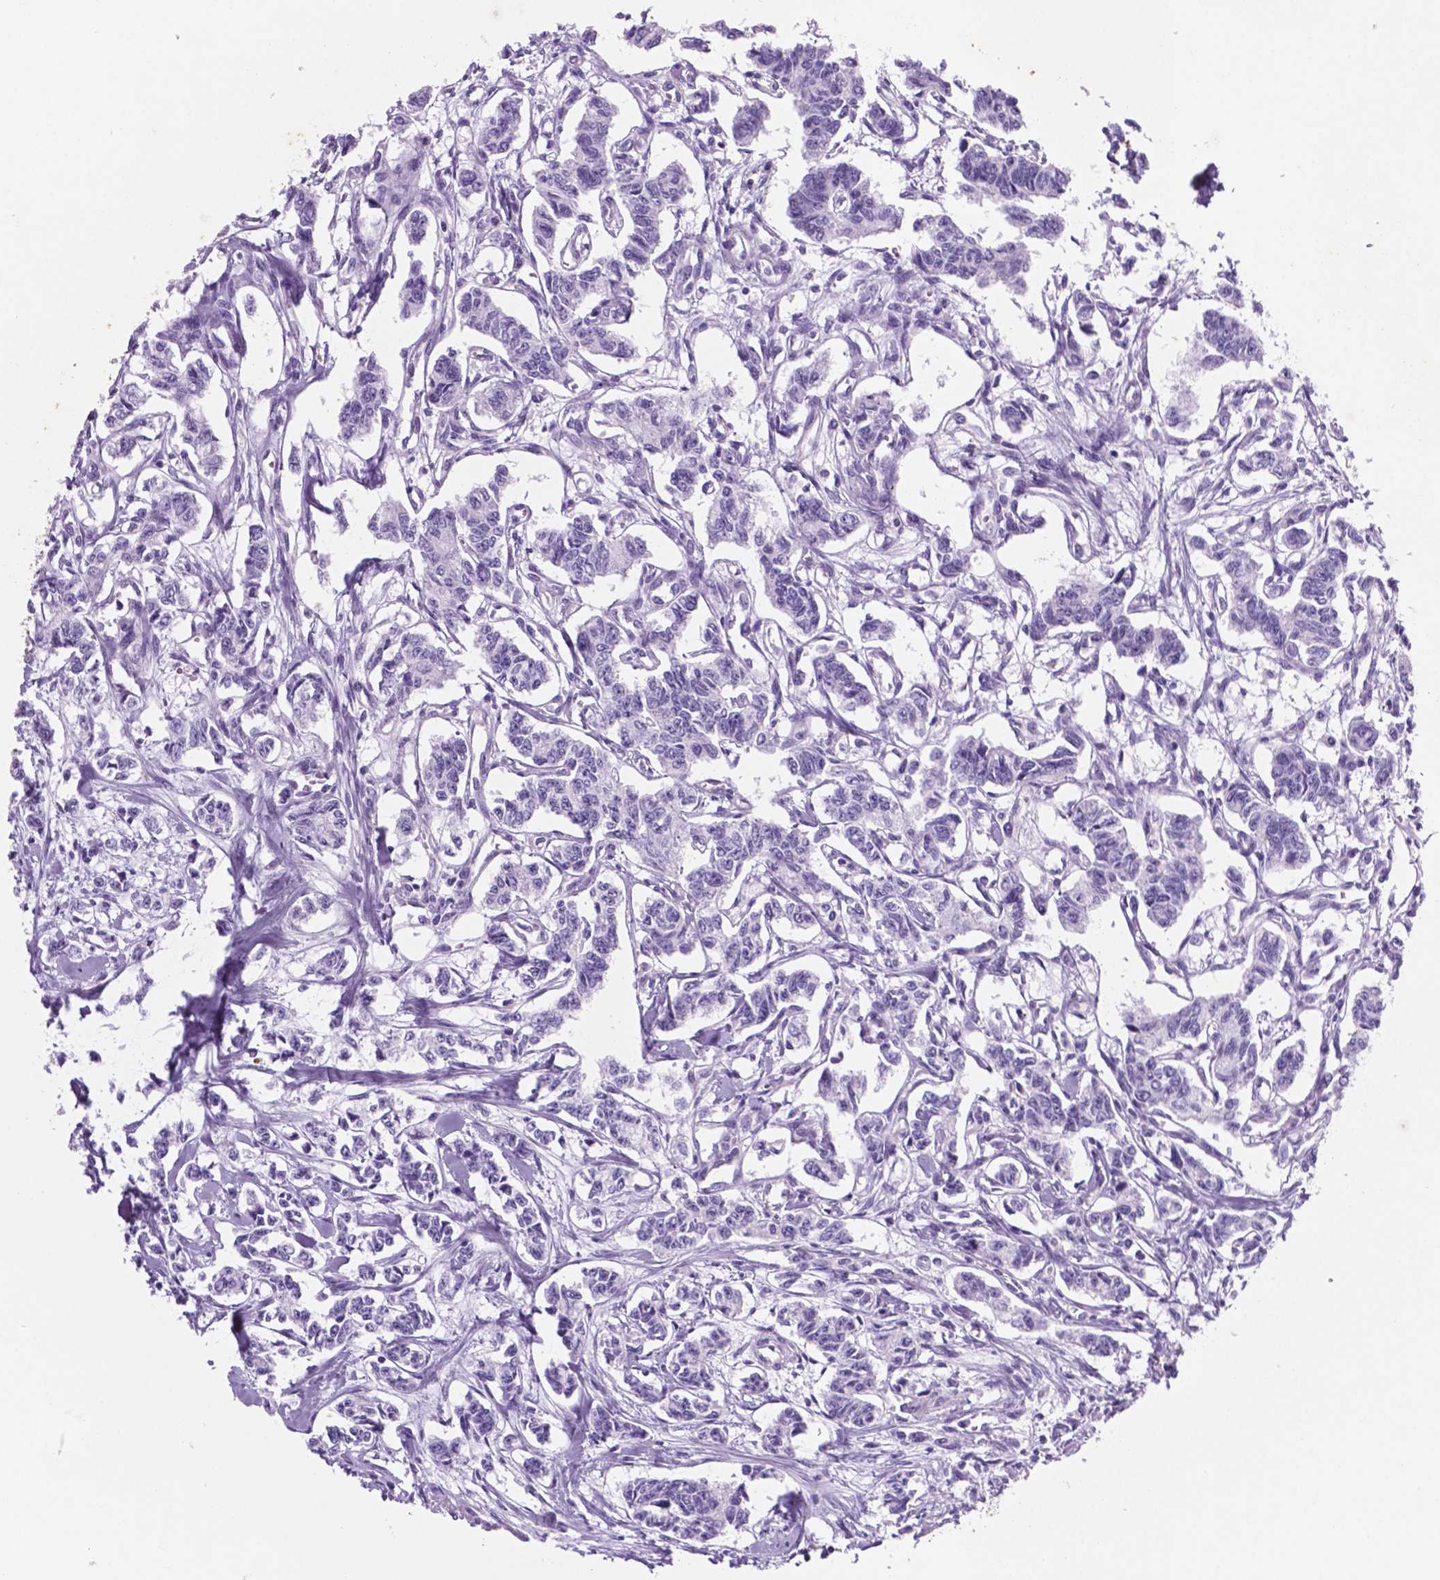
{"staining": {"intensity": "negative", "quantity": "none", "location": "none"}, "tissue": "carcinoid", "cell_type": "Tumor cells", "image_type": "cancer", "snomed": [{"axis": "morphology", "description": "Carcinoid, malignant, NOS"}, {"axis": "topography", "description": "Kidney"}], "caption": "High power microscopy histopathology image of an immunohistochemistry image of carcinoid, revealing no significant staining in tumor cells. (Stains: DAB immunohistochemistry with hematoxylin counter stain, Microscopy: brightfield microscopy at high magnification).", "gene": "C18orf21", "patient": {"sex": "female", "age": 41}}